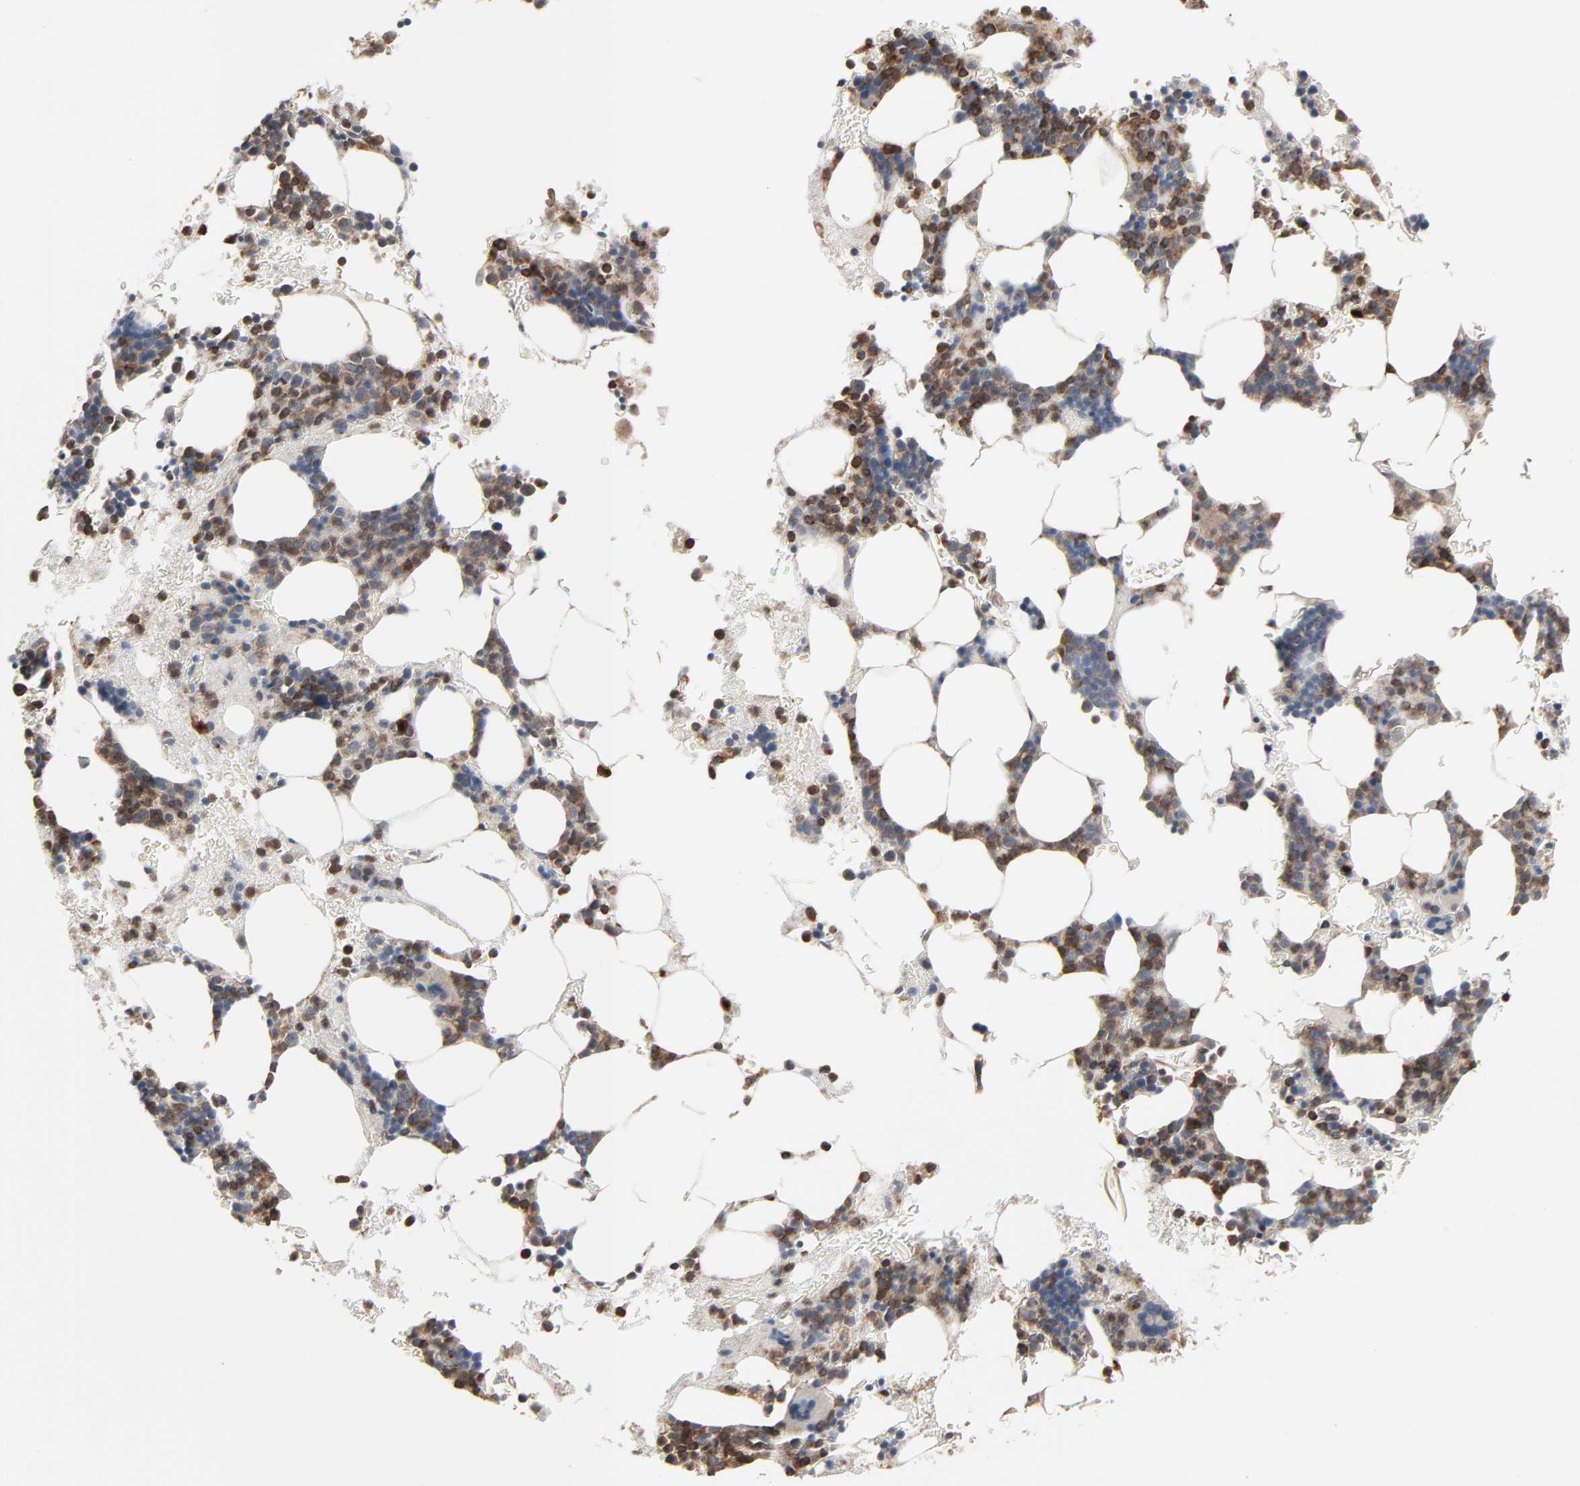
{"staining": {"intensity": "moderate", "quantity": "25%-75%", "location": "cytoplasmic/membranous,nuclear"}, "tissue": "bone marrow", "cell_type": "Hematopoietic cells", "image_type": "normal", "snomed": [{"axis": "morphology", "description": "Normal tissue, NOS"}, {"axis": "topography", "description": "Bone marrow"}], "caption": "An image of human bone marrow stained for a protein exhibits moderate cytoplasmic/membranous,nuclear brown staining in hematopoietic cells. (DAB (3,3'-diaminobenzidine) IHC, brown staining for protein, blue staining for nuclei).", "gene": "DOCK8", "patient": {"sex": "male", "age": 78}}